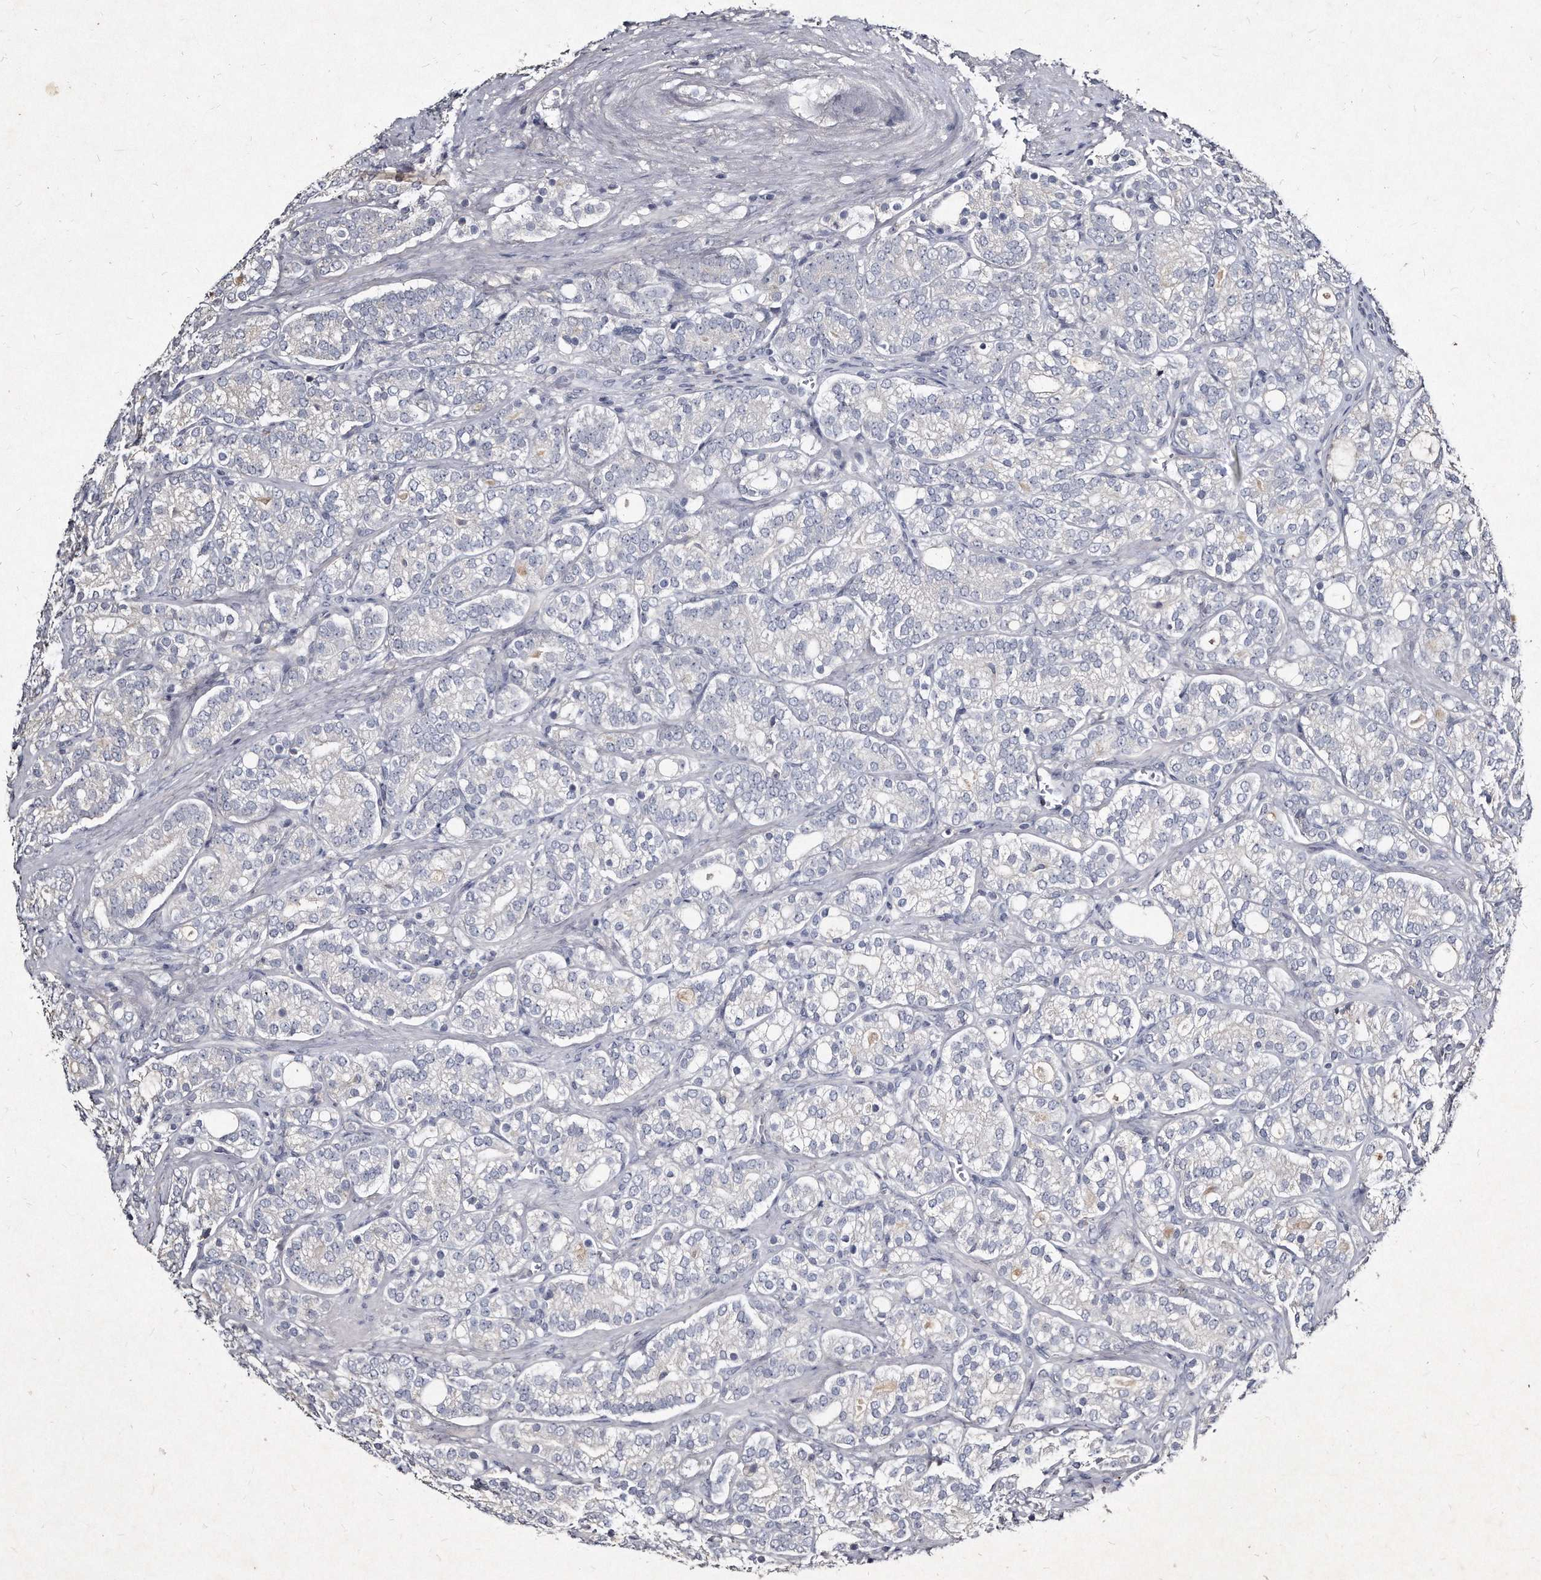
{"staining": {"intensity": "negative", "quantity": "none", "location": "none"}, "tissue": "prostate cancer", "cell_type": "Tumor cells", "image_type": "cancer", "snomed": [{"axis": "morphology", "description": "Adenocarcinoma, High grade"}, {"axis": "topography", "description": "Prostate"}], "caption": "DAB (3,3'-diaminobenzidine) immunohistochemical staining of prostate cancer (high-grade adenocarcinoma) displays no significant expression in tumor cells.", "gene": "KLHDC3", "patient": {"sex": "male", "age": 57}}